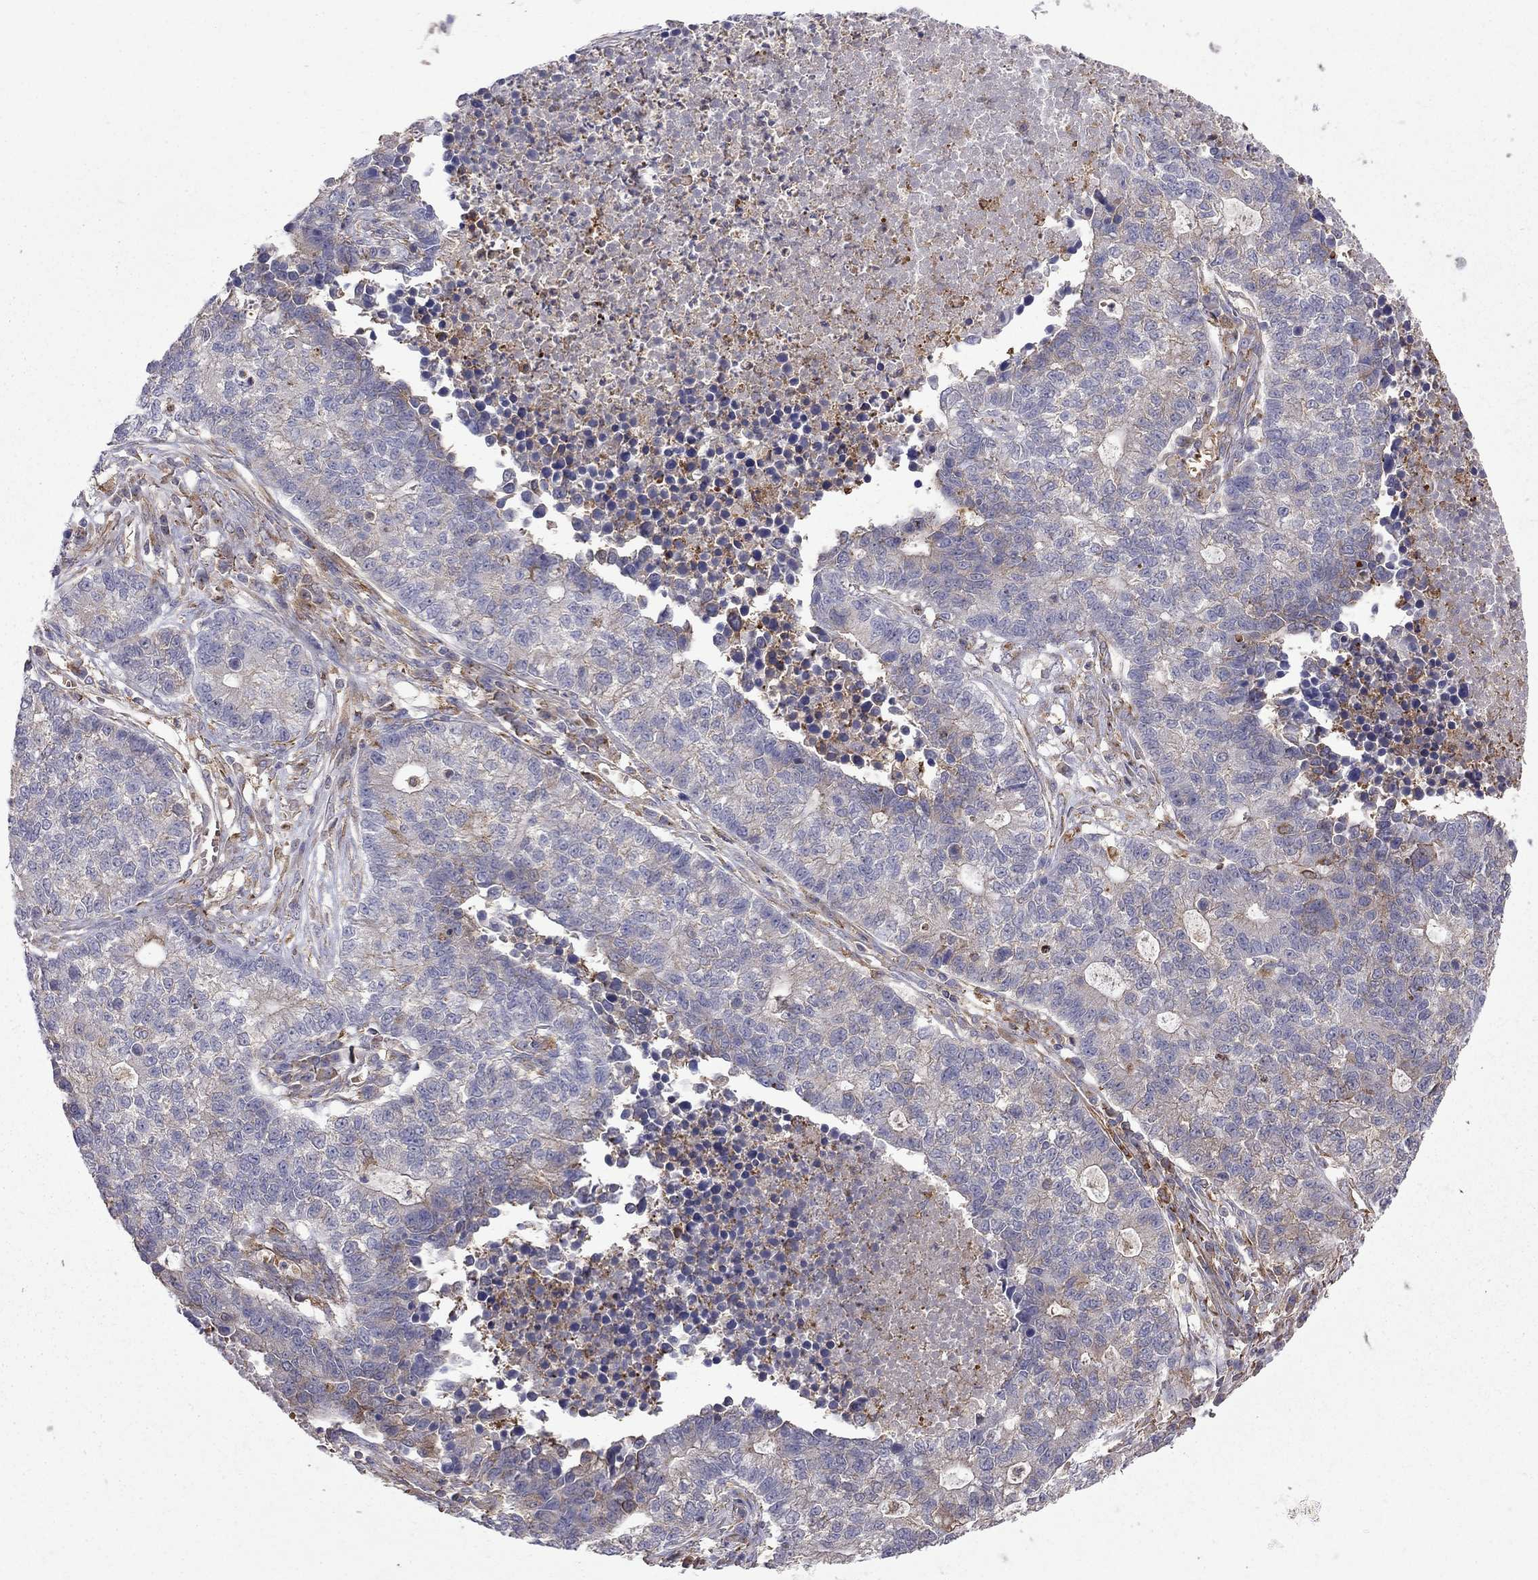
{"staining": {"intensity": "negative", "quantity": "none", "location": "none"}, "tissue": "lung cancer", "cell_type": "Tumor cells", "image_type": "cancer", "snomed": [{"axis": "morphology", "description": "Adenocarcinoma, NOS"}, {"axis": "topography", "description": "Lung"}], "caption": "A micrograph of human adenocarcinoma (lung) is negative for staining in tumor cells.", "gene": "EIF4E3", "patient": {"sex": "male", "age": 57}}